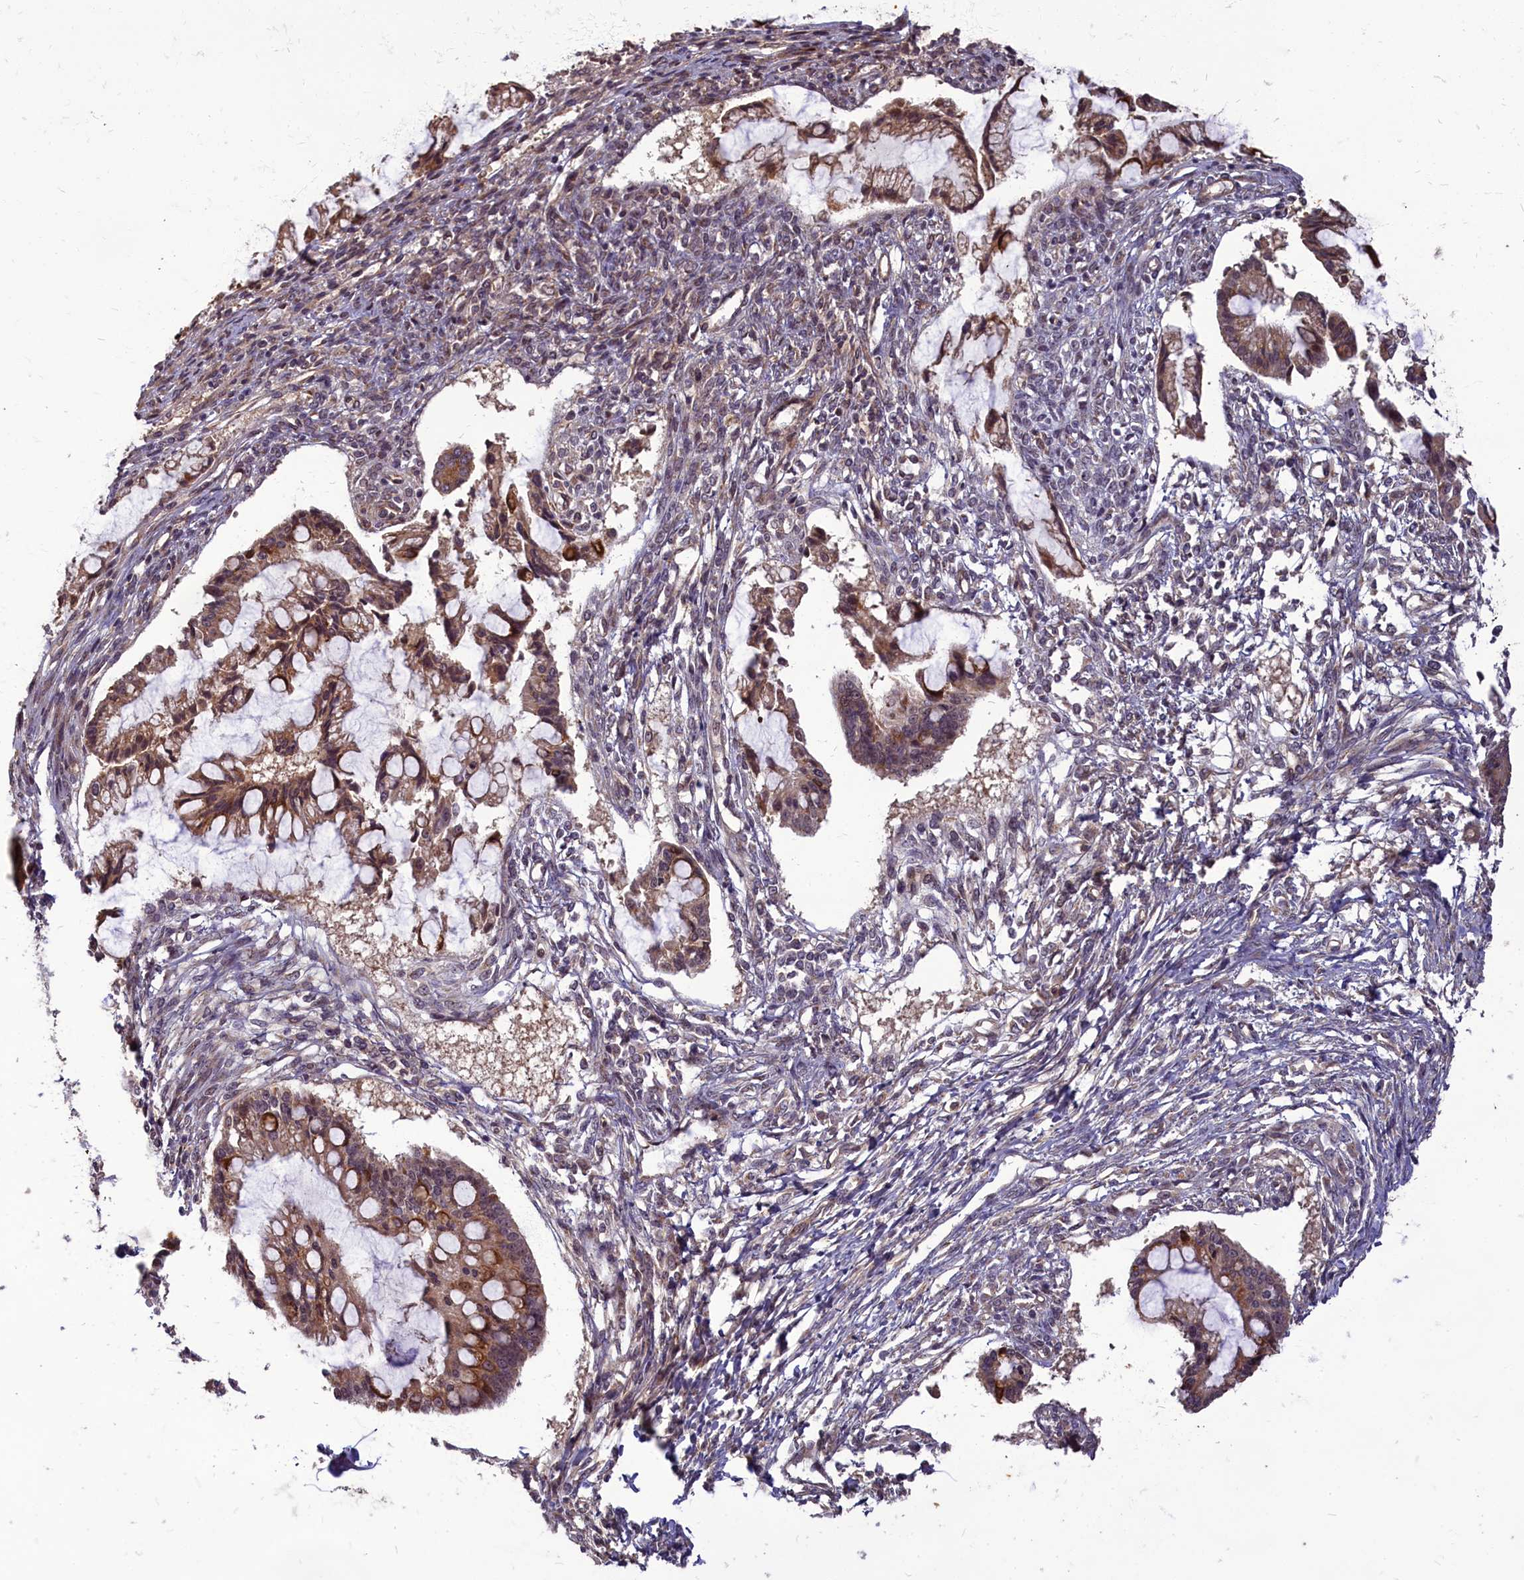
{"staining": {"intensity": "moderate", "quantity": ">75%", "location": "cytoplasmic/membranous"}, "tissue": "ovarian cancer", "cell_type": "Tumor cells", "image_type": "cancer", "snomed": [{"axis": "morphology", "description": "Cystadenocarcinoma, mucinous, NOS"}, {"axis": "topography", "description": "Ovary"}], "caption": "A medium amount of moderate cytoplasmic/membranous staining is identified in approximately >75% of tumor cells in ovarian cancer tissue.", "gene": "MYCBP", "patient": {"sex": "female", "age": 73}}